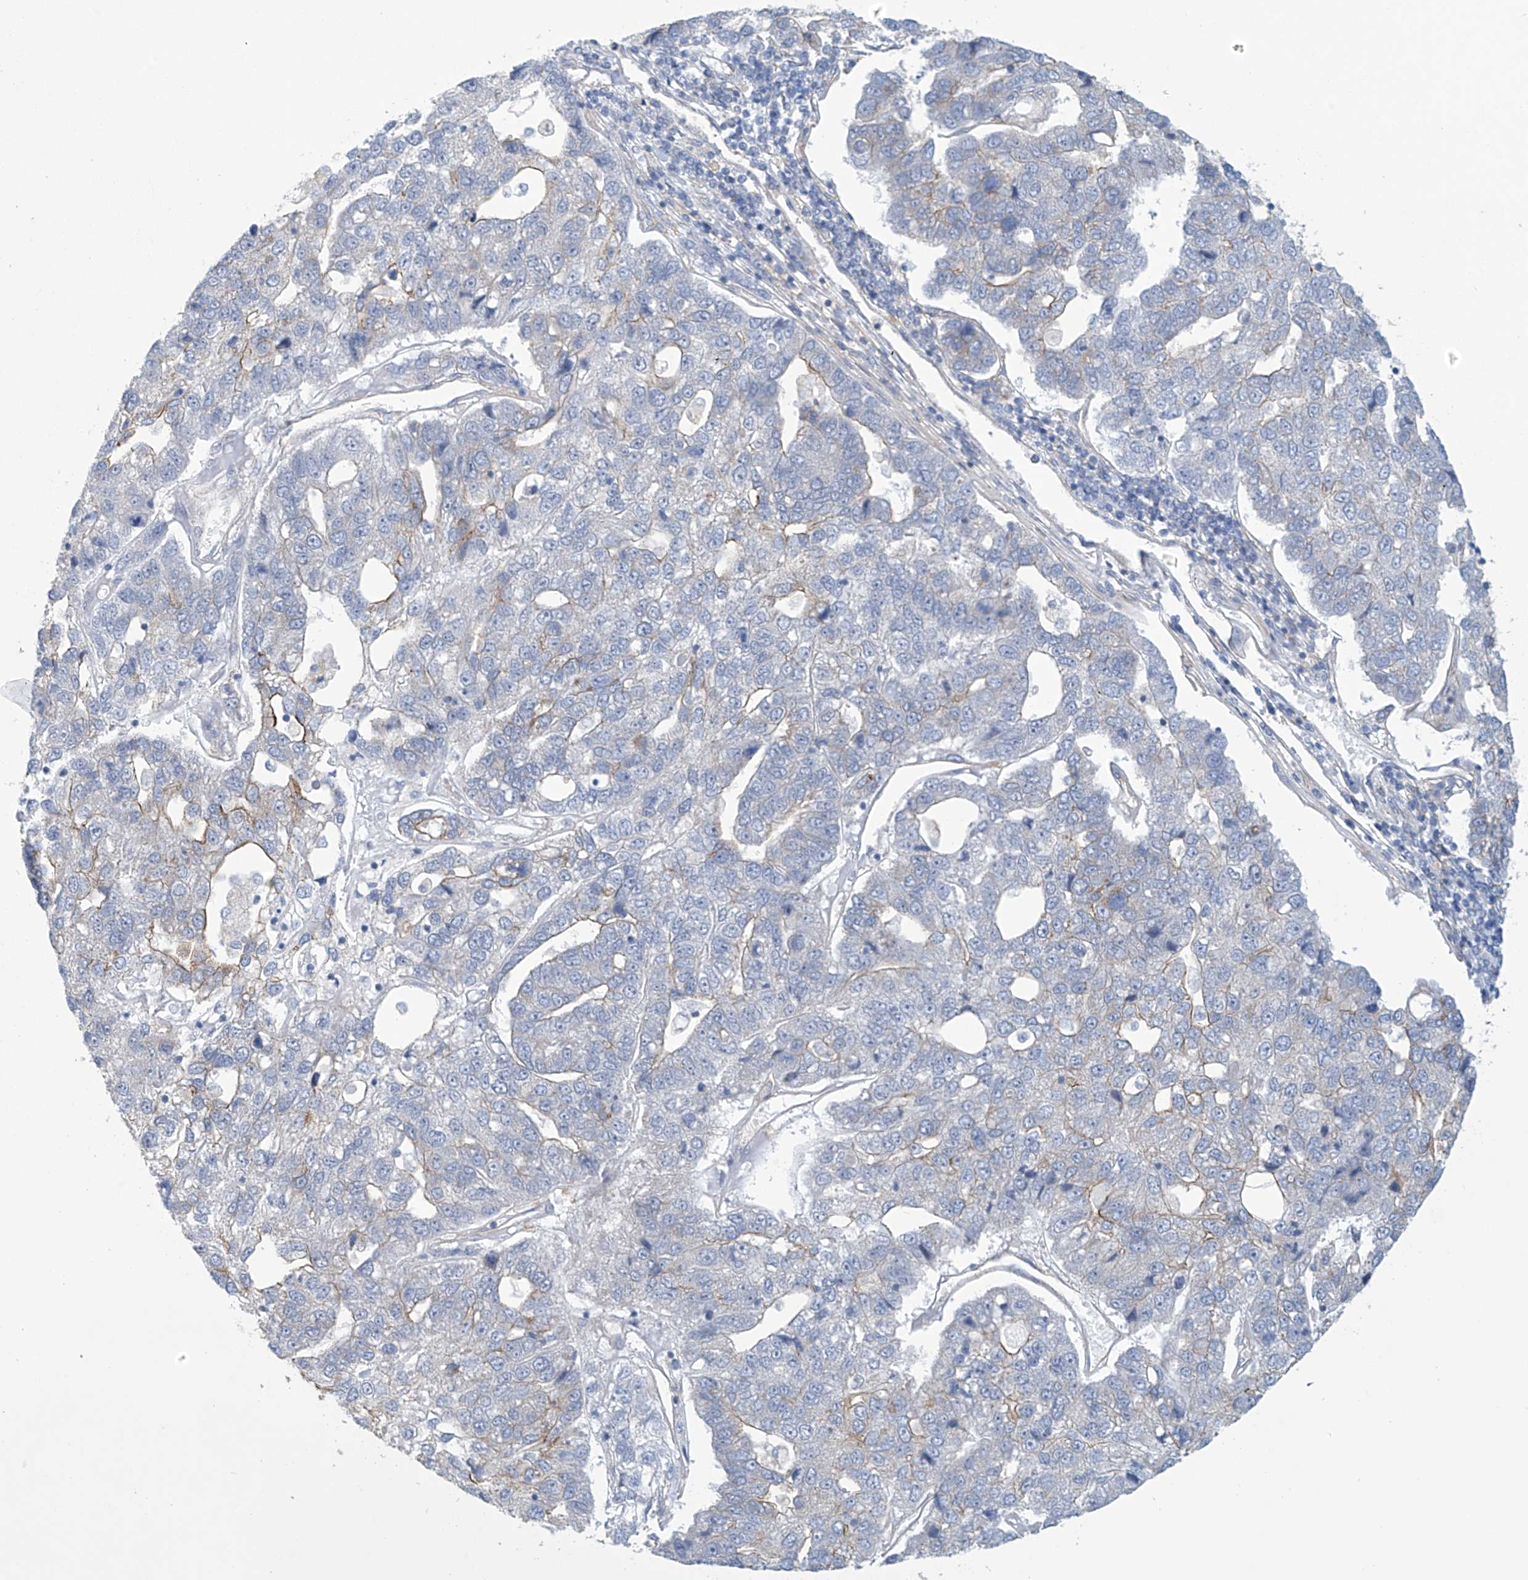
{"staining": {"intensity": "moderate", "quantity": "<25%", "location": "cytoplasmic/membranous"}, "tissue": "pancreatic cancer", "cell_type": "Tumor cells", "image_type": "cancer", "snomed": [{"axis": "morphology", "description": "Adenocarcinoma, NOS"}, {"axis": "topography", "description": "Pancreas"}], "caption": "A photomicrograph showing moderate cytoplasmic/membranous expression in approximately <25% of tumor cells in pancreatic adenocarcinoma, as visualized by brown immunohistochemical staining.", "gene": "ABHD13", "patient": {"sex": "female", "age": 61}}